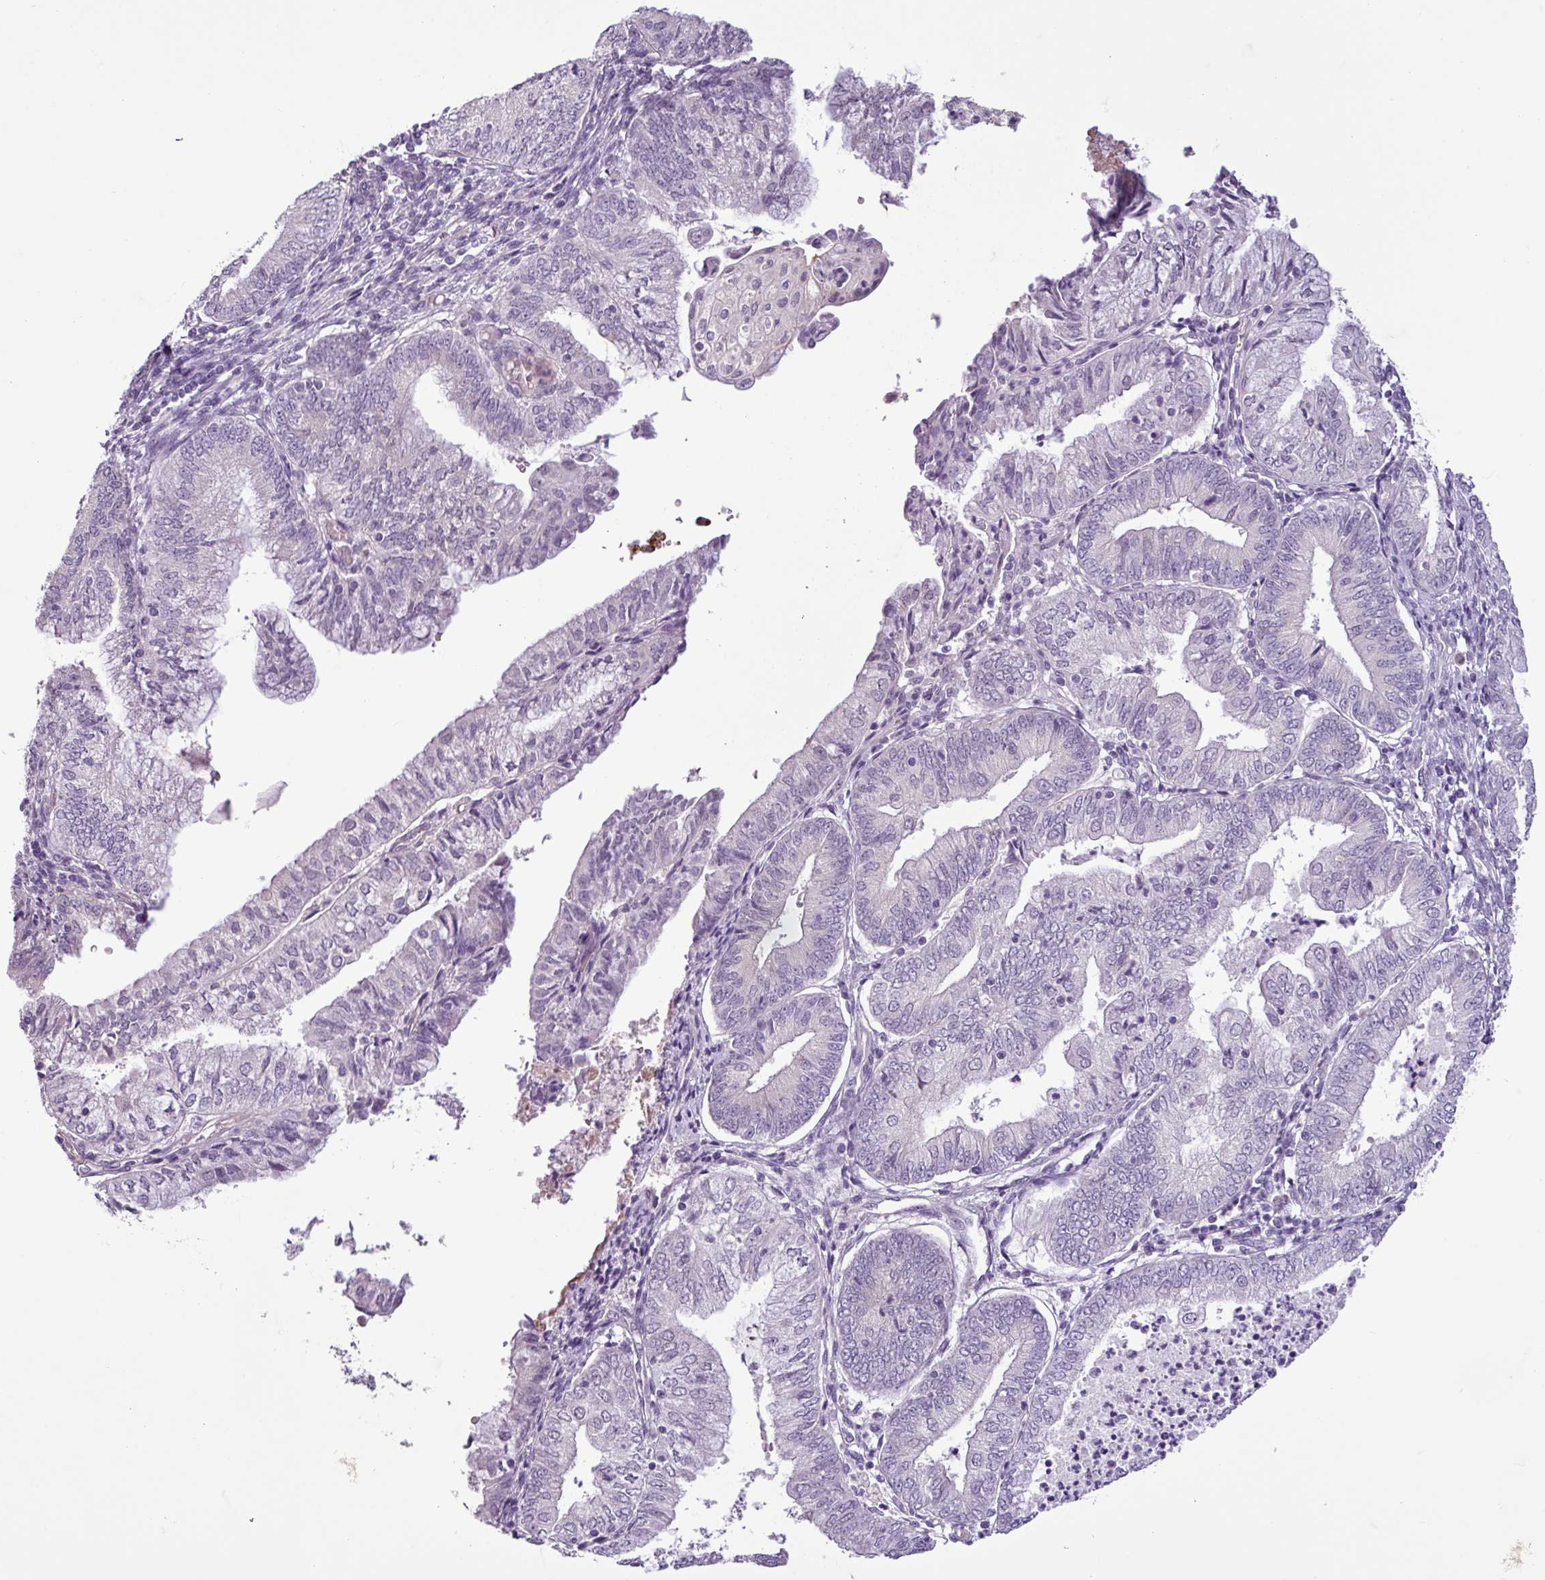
{"staining": {"intensity": "negative", "quantity": "none", "location": "none"}, "tissue": "endometrial cancer", "cell_type": "Tumor cells", "image_type": "cancer", "snomed": [{"axis": "morphology", "description": "Adenocarcinoma, NOS"}, {"axis": "topography", "description": "Endometrium"}], "caption": "A high-resolution micrograph shows IHC staining of endometrial adenocarcinoma, which demonstrates no significant expression in tumor cells.", "gene": "C9orf24", "patient": {"sex": "female", "age": 55}}